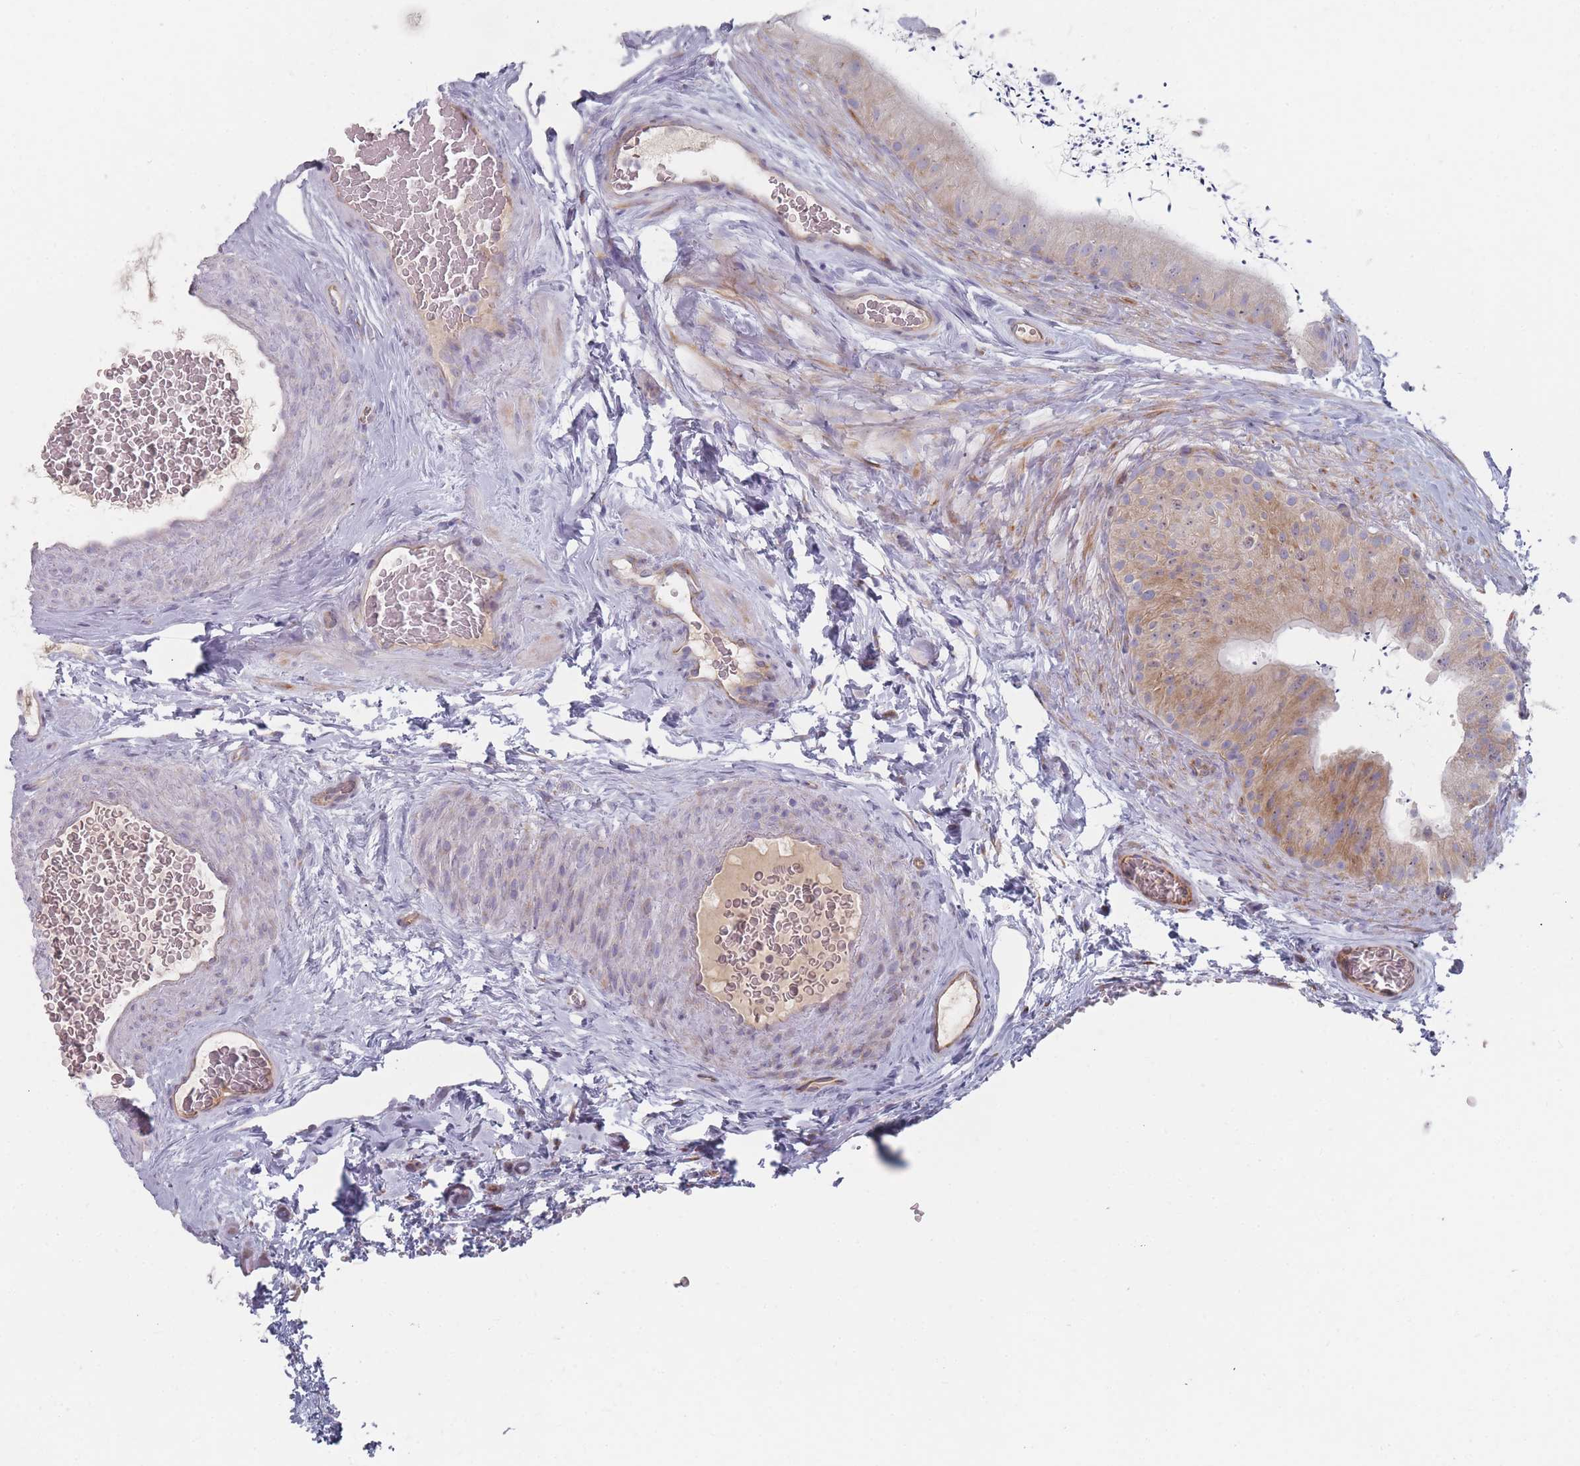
{"staining": {"intensity": "moderate", "quantity": ">75%", "location": "cytoplasmic/membranous"}, "tissue": "epididymis", "cell_type": "Glandular cells", "image_type": "normal", "snomed": [{"axis": "morphology", "description": "Normal tissue, NOS"}, {"axis": "topography", "description": "Epididymis"}], "caption": "A micrograph of epididymis stained for a protein demonstrates moderate cytoplasmic/membranous brown staining in glandular cells.", "gene": "CACNG5", "patient": {"sex": "male", "age": 50}}